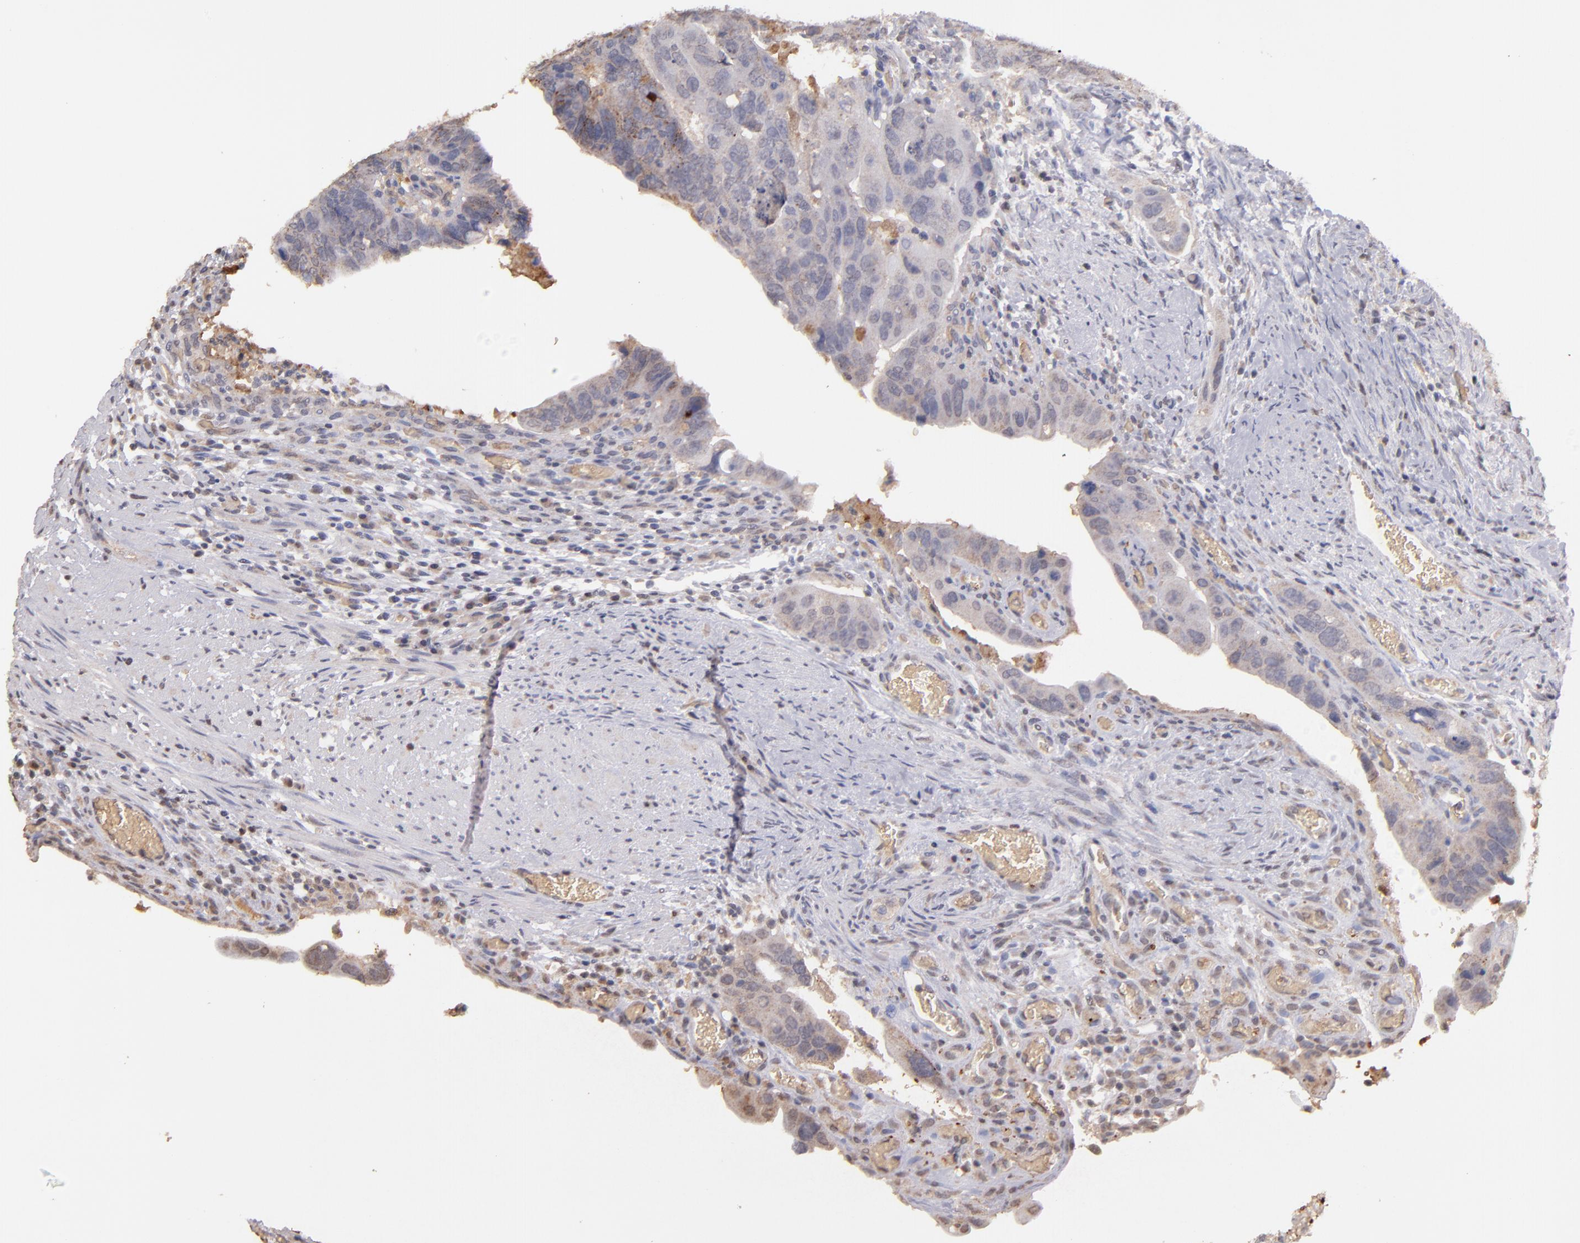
{"staining": {"intensity": "weak", "quantity": ">75%", "location": "cytoplasmic/membranous"}, "tissue": "colorectal cancer", "cell_type": "Tumor cells", "image_type": "cancer", "snomed": [{"axis": "morphology", "description": "Adenocarcinoma, NOS"}, {"axis": "topography", "description": "Rectum"}], "caption": "IHC (DAB) staining of human colorectal cancer (adenocarcinoma) reveals weak cytoplasmic/membranous protein positivity in about >75% of tumor cells.", "gene": "SERPINC1", "patient": {"sex": "male", "age": 53}}